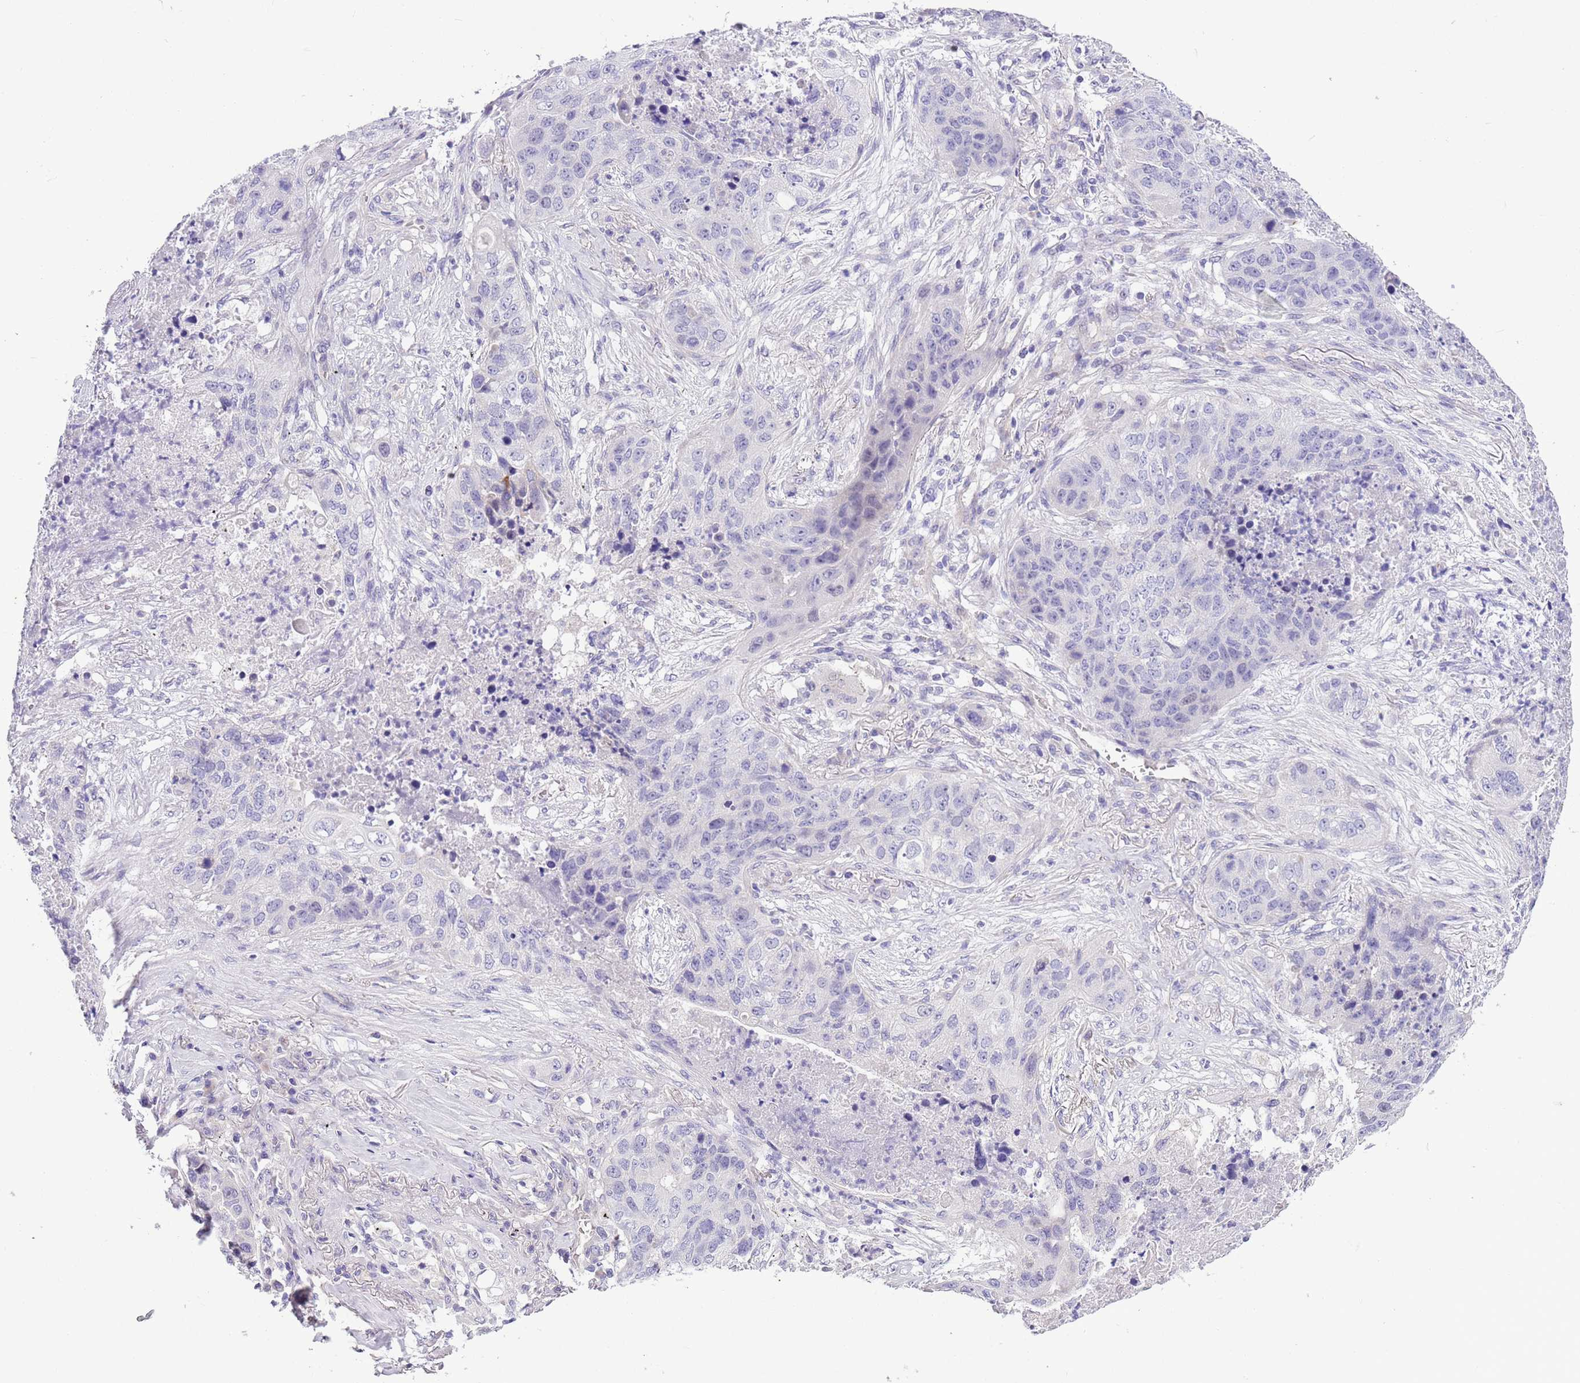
{"staining": {"intensity": "negative", "quantity": "none", "location": "none"}, "tissue": "lung cancer", "cell_type": "Tumor cells", "image_type": "cancer", "snomed": [{"axis": "morphology", "description": "Squamous cell carcinoma, NOS"}, {"axis": "topography", "description": "Lung"}], "caption": "High power microscopy micrograph of an immunohistochemistry histopathology image of lung squamous cell carcinoma, revealing no significant expression in tumor cells.", "gene": "NET1", "patient": {"sex": "female", "age": 63}}